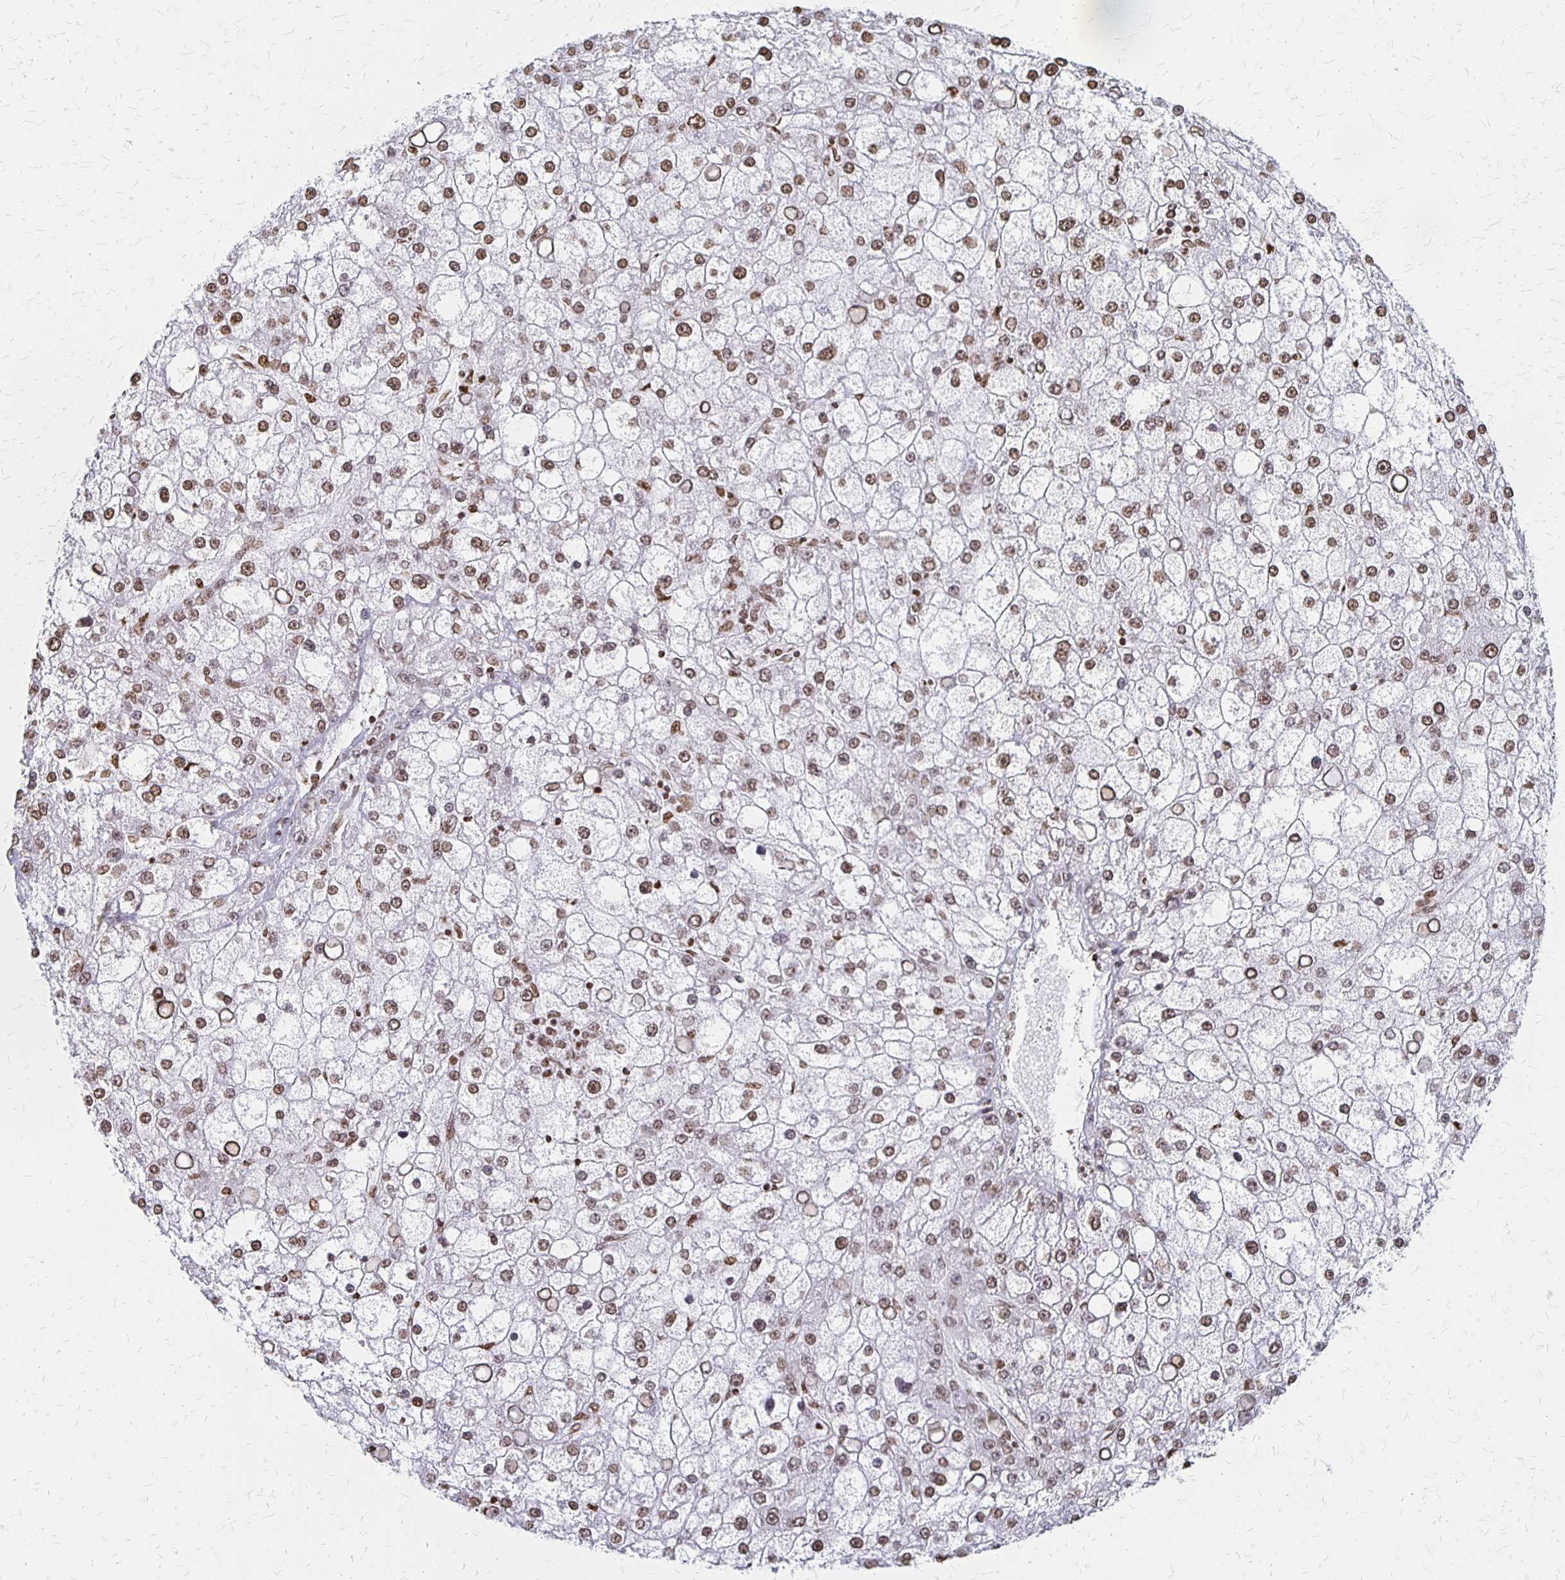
{"staining": {"intensity": "moderate", "quantity": ">75%", "location": "nuclear"}, "tissue": "liver cancer", "cell_type": "Tumor cells", "image_type": "cancer", "snomed": [{"axis": "morphology", "description": "Carcinoma, Hepatocellular, NOS"}, {"axis": "topography", "description": "Liver"}], "caption": "Immunohistochemistry (IHC) of human liver hepatocellular carcinoma displays medium levels of moderate nuclear staining in approximately >75% of tumor cells. The staining is performed using DAB (3,3'-diaminobenzidine) brown chromogen to label protein expression. The nuclei are counter-stained blue using hematoxylin.", "gene": "ZNF280C", "patient": {"sex": "male", "age": 67}}